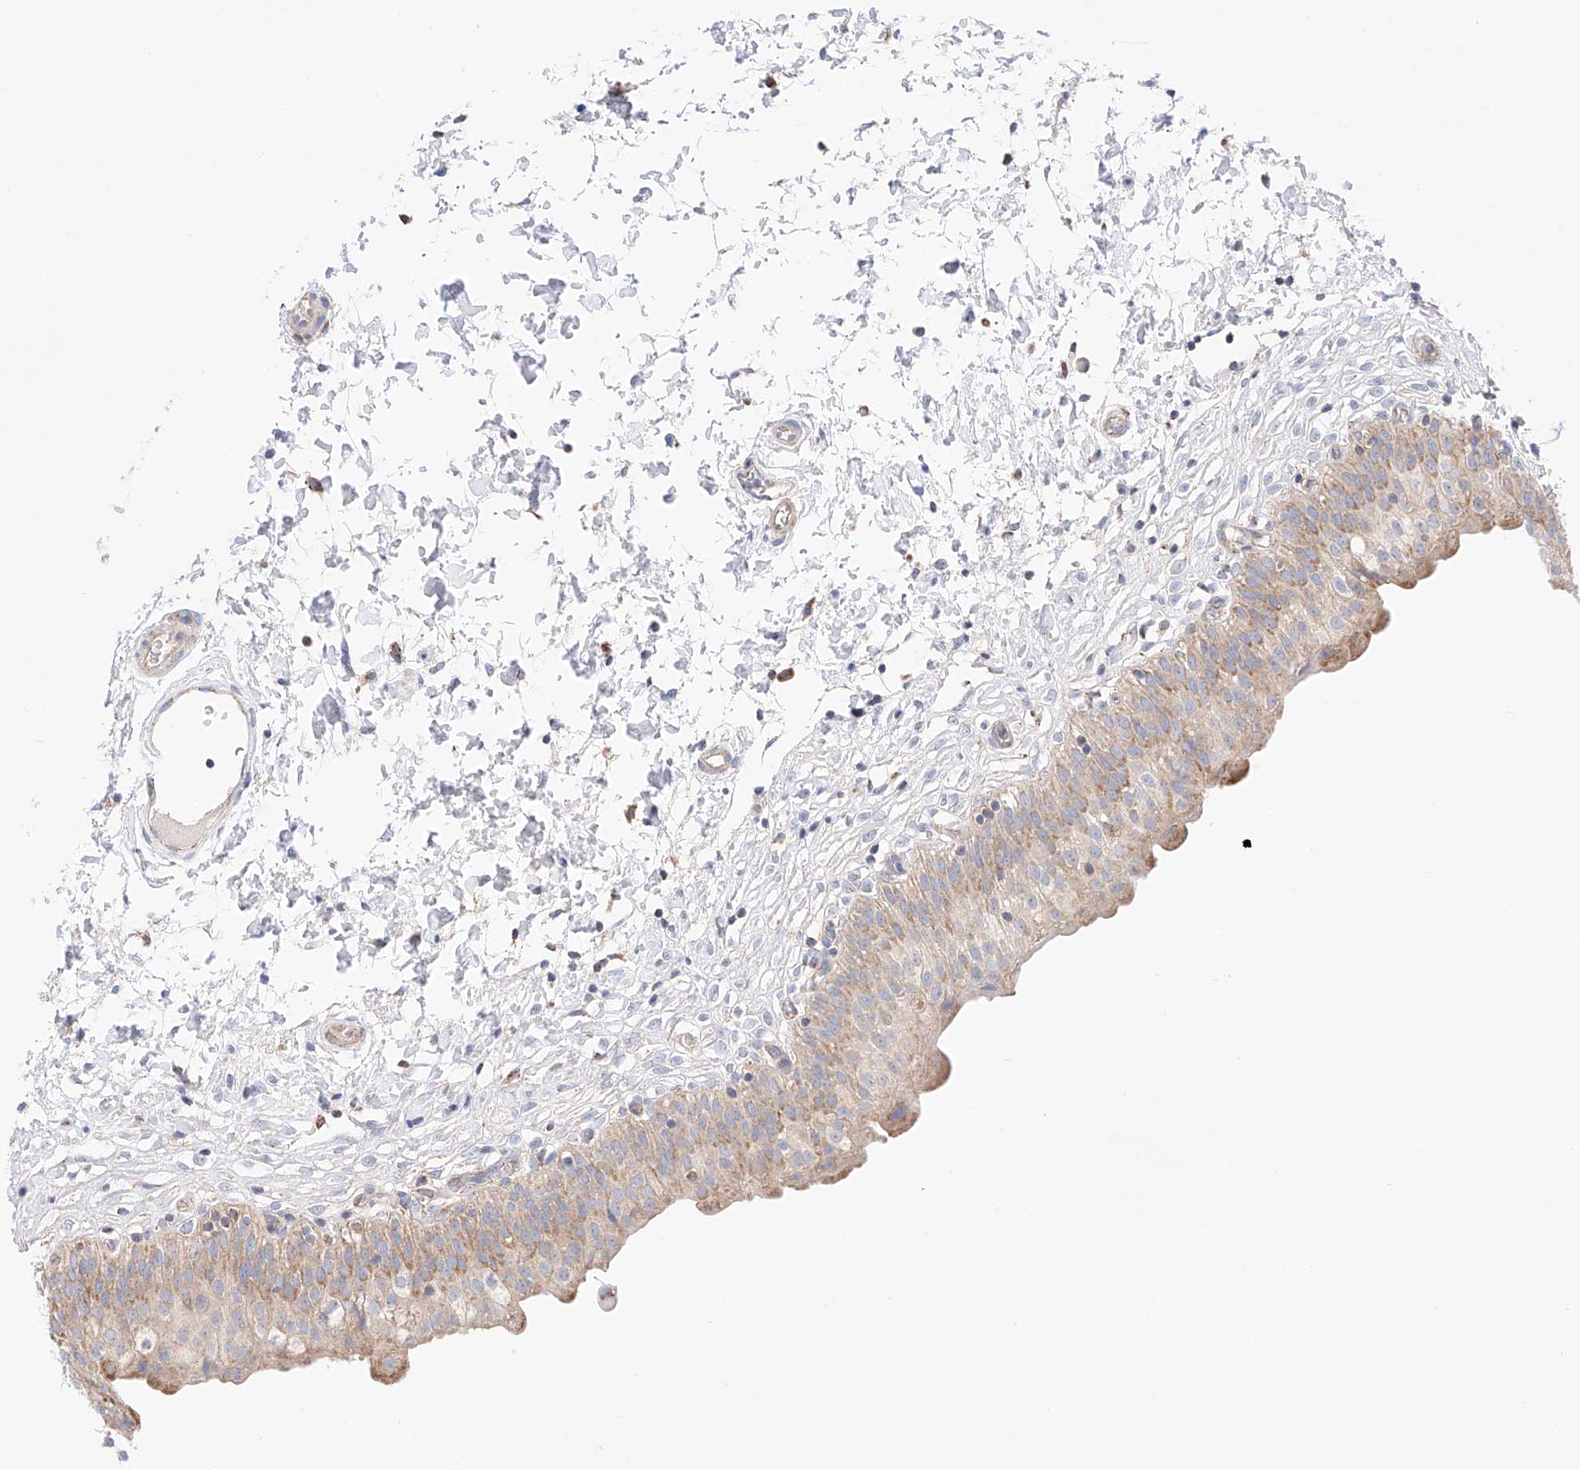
{"staining": {"intensity": "moderate", "quantity": "25%-75%", "location": "cytoplasmic/membranous"}, "tissue": "urinary bladder", "cell_type": "Urothelial cells", "image_type": "normal", "snomed": [{"axis": "morphology", "description": "Normal tissue, NOS"}, {"axis": "topography", "description": "Urinary bladder"}], "caption": "Urothelial cells demonstrate medium levels of moderate cytoplasmic/membranous staining in approximately 25%-75% of cells in normal urinary bladder. The staining is performed using DAB (3,3'-diaminobenzidine) brown chromogen to label protein expression. The nuclei are counter-stained blue using hematoxylin.", "gene": "KTI12", "patient": {"sex": "male", "age": 55}}